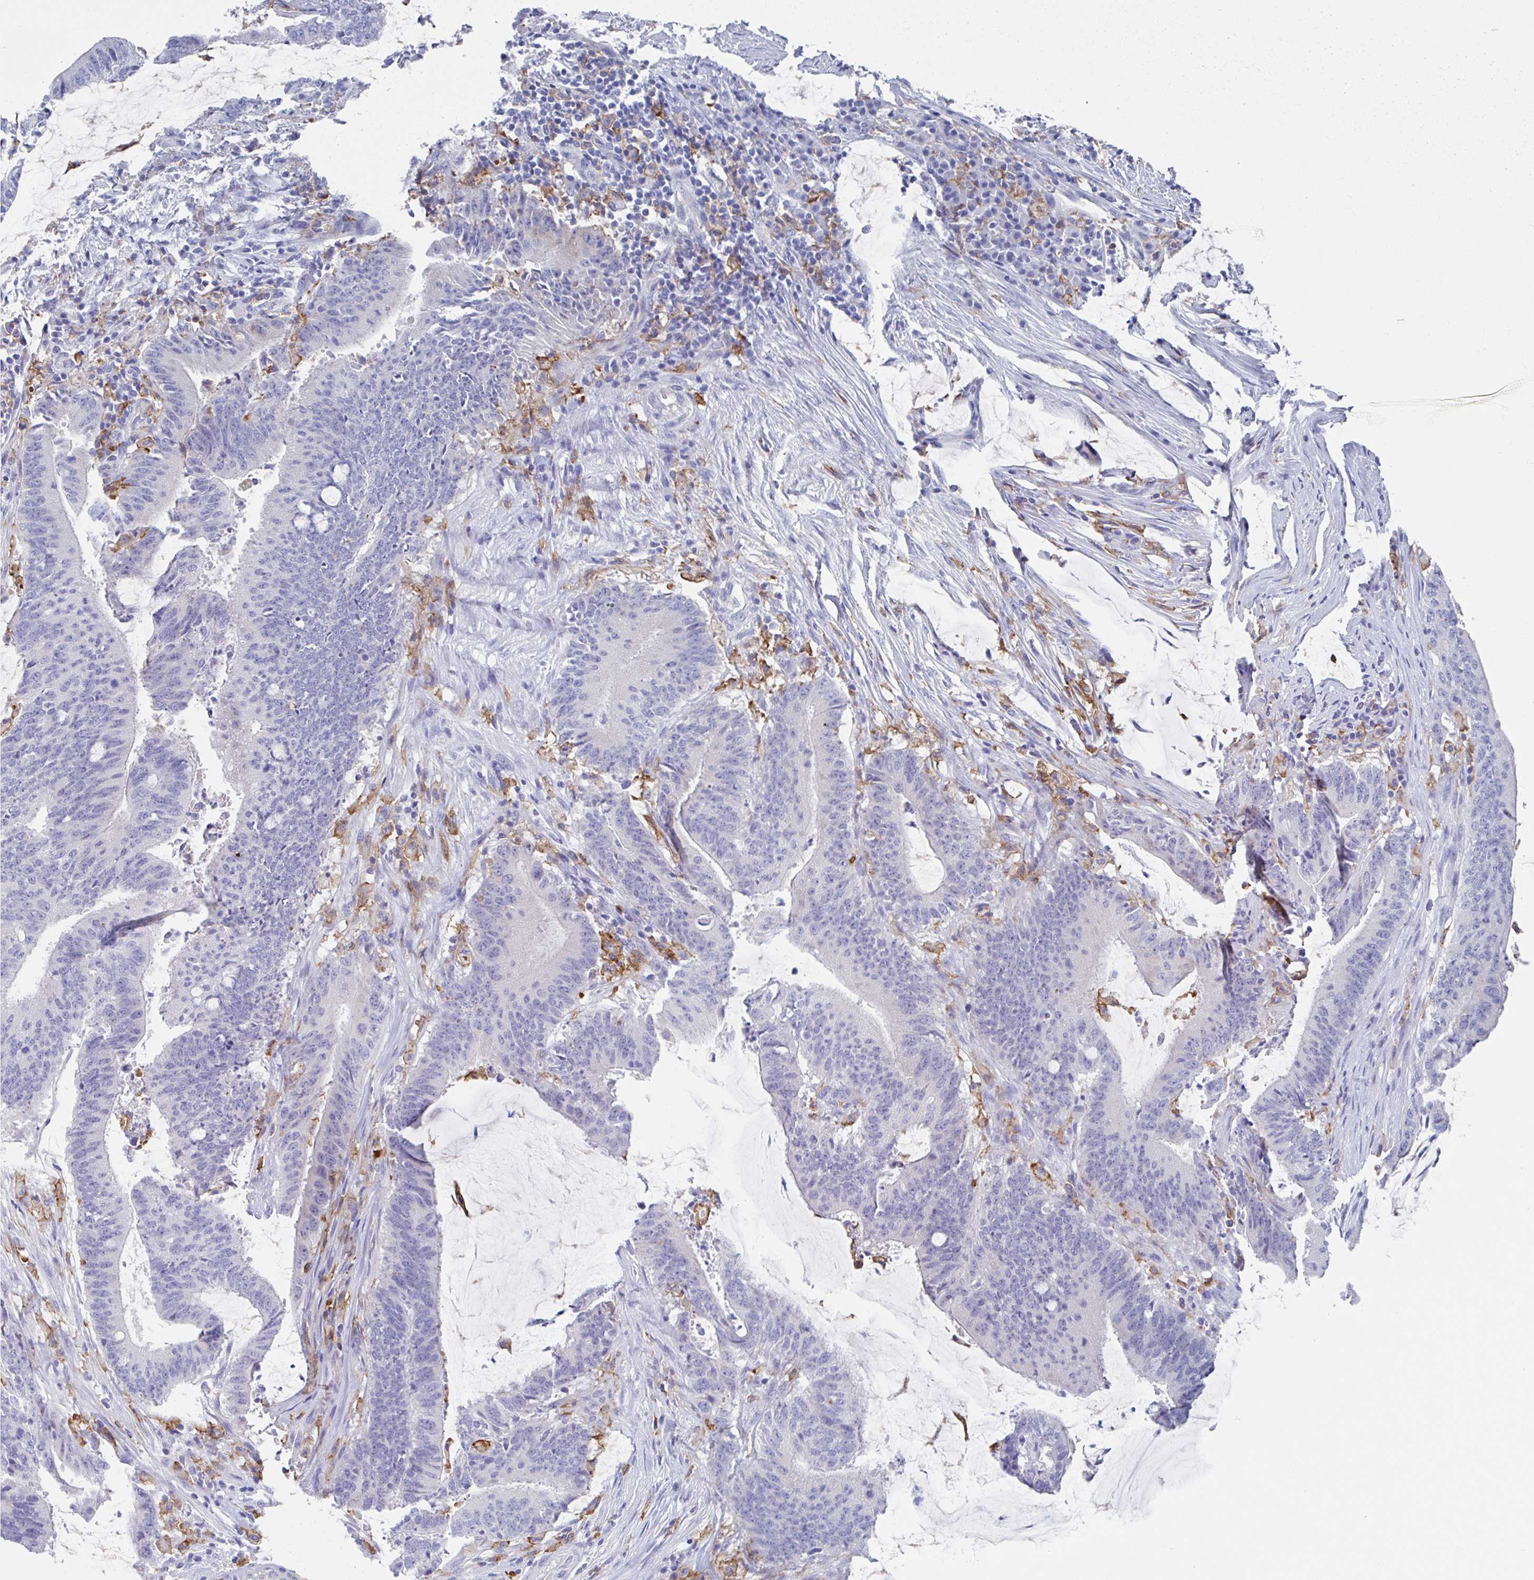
{"staining": {"intensity": "negative", "quantity": "none", "location": "none"}, "tissue": "colorectal cancer", "cell_type": "Tumor cells", "image_type": "cancer", "snomed": [{"axis": "morphology", "description": "Adenocarcinoma, NOS"}, {"axis": "topography", "description": "Colon"}], "caption": "A photomicrograph of human colorectal adenocarcinoma is negative for staining in tumor cells.", "gene": "FCGR3A", "patient": {"sex": "female", "age": 43}}